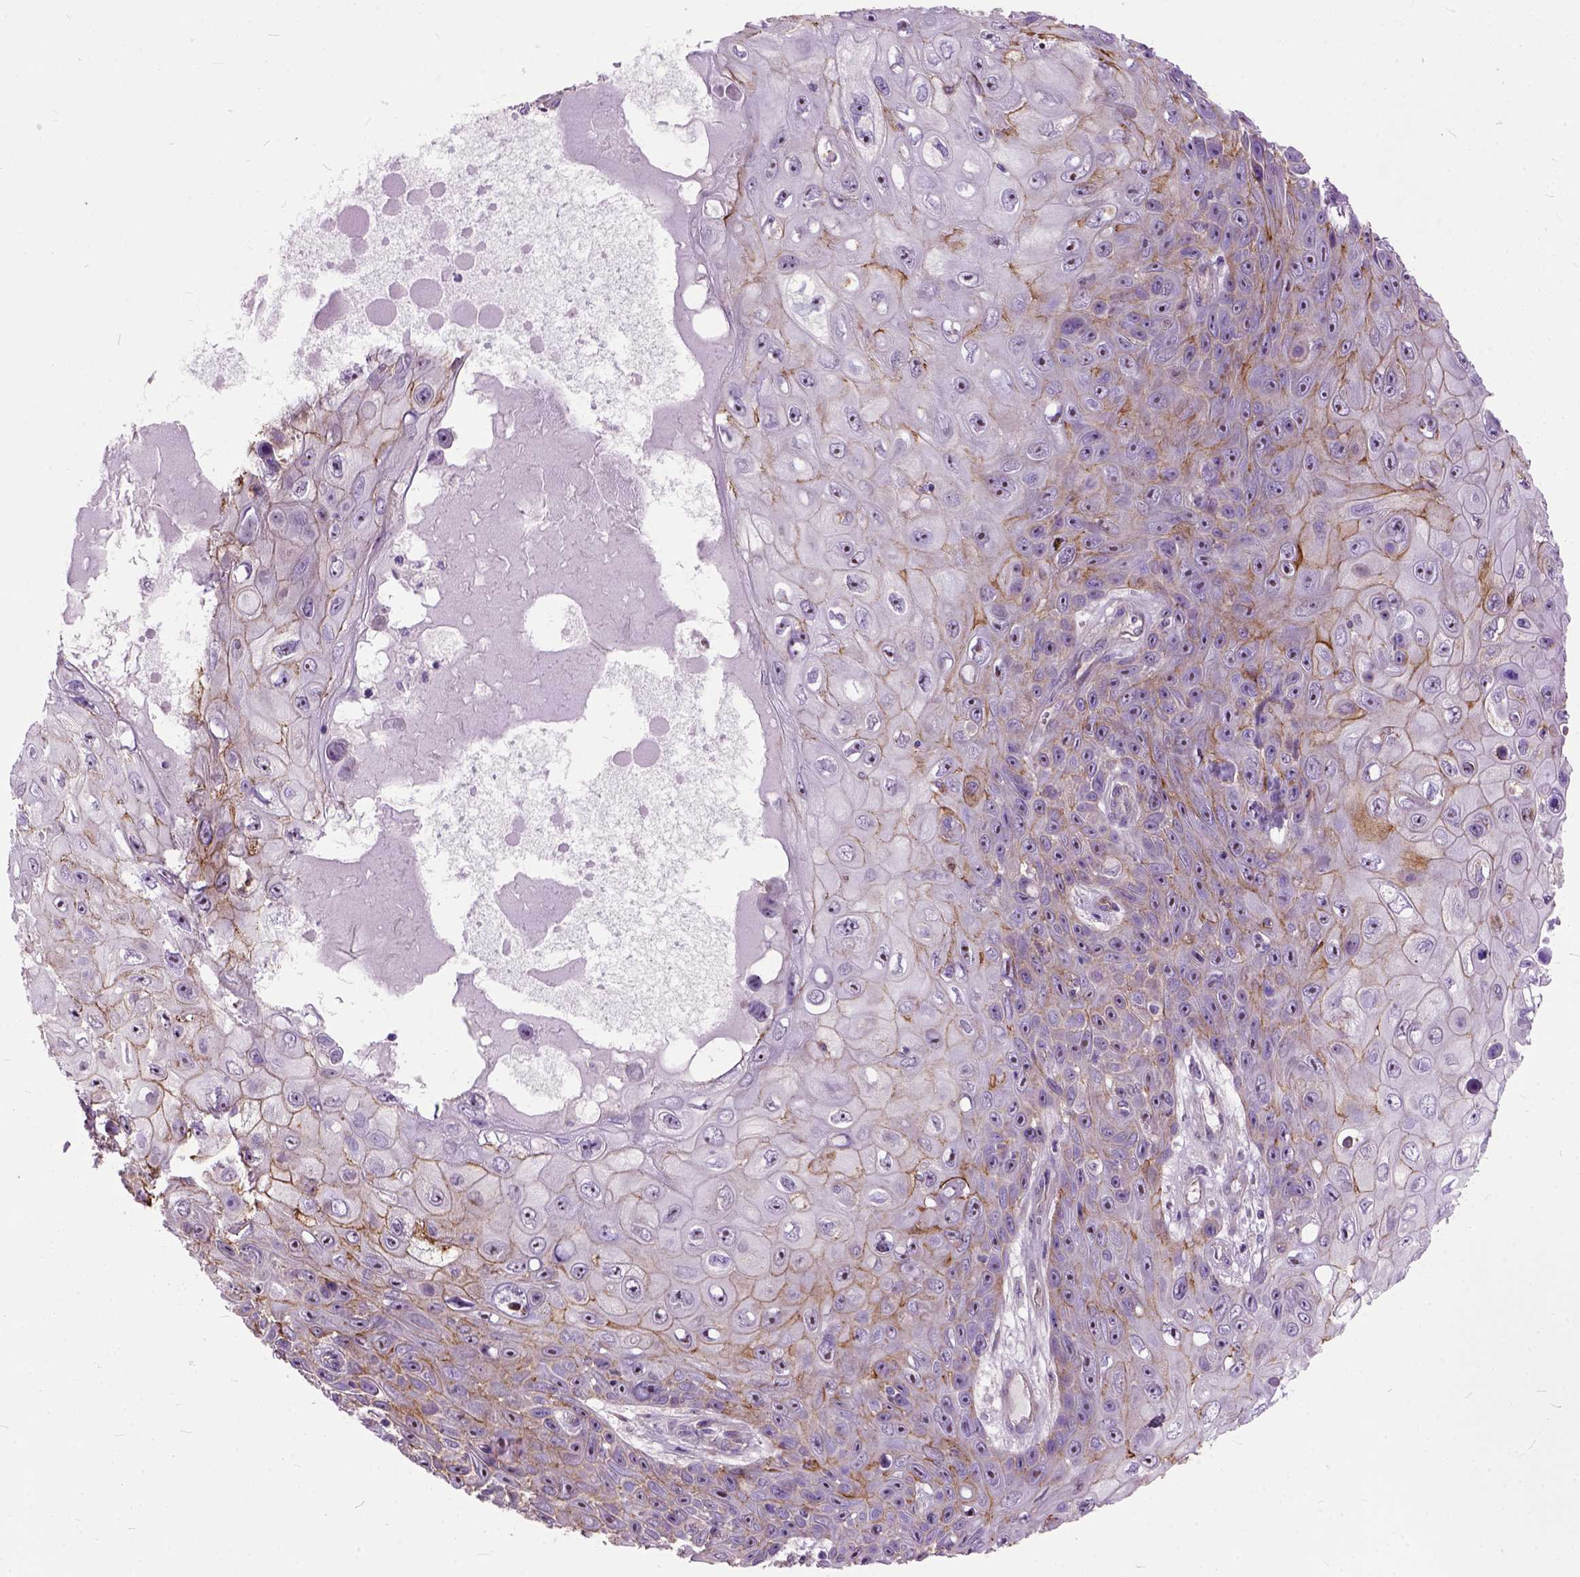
{"staining": {"intensity": "moderate", "quantity": ">75%", "location": "cytoplasmic/membranous,nuclear"}, "tissue": "skin cancer", "cell_type": "Tumor cells", "image_type": "cancer", "snomed": [{"axis": "morphology", "description": "Squamous cell carcinoma, NOS"}, {"axis": "topography", "description": "Skin"}], "caption": "Squamous cell carcinoma (skin) stained with a protein marker reveals moderate staining in tumor cells.", "gene": "MAPT", "patient": {"sex": "male", "age": 82}}